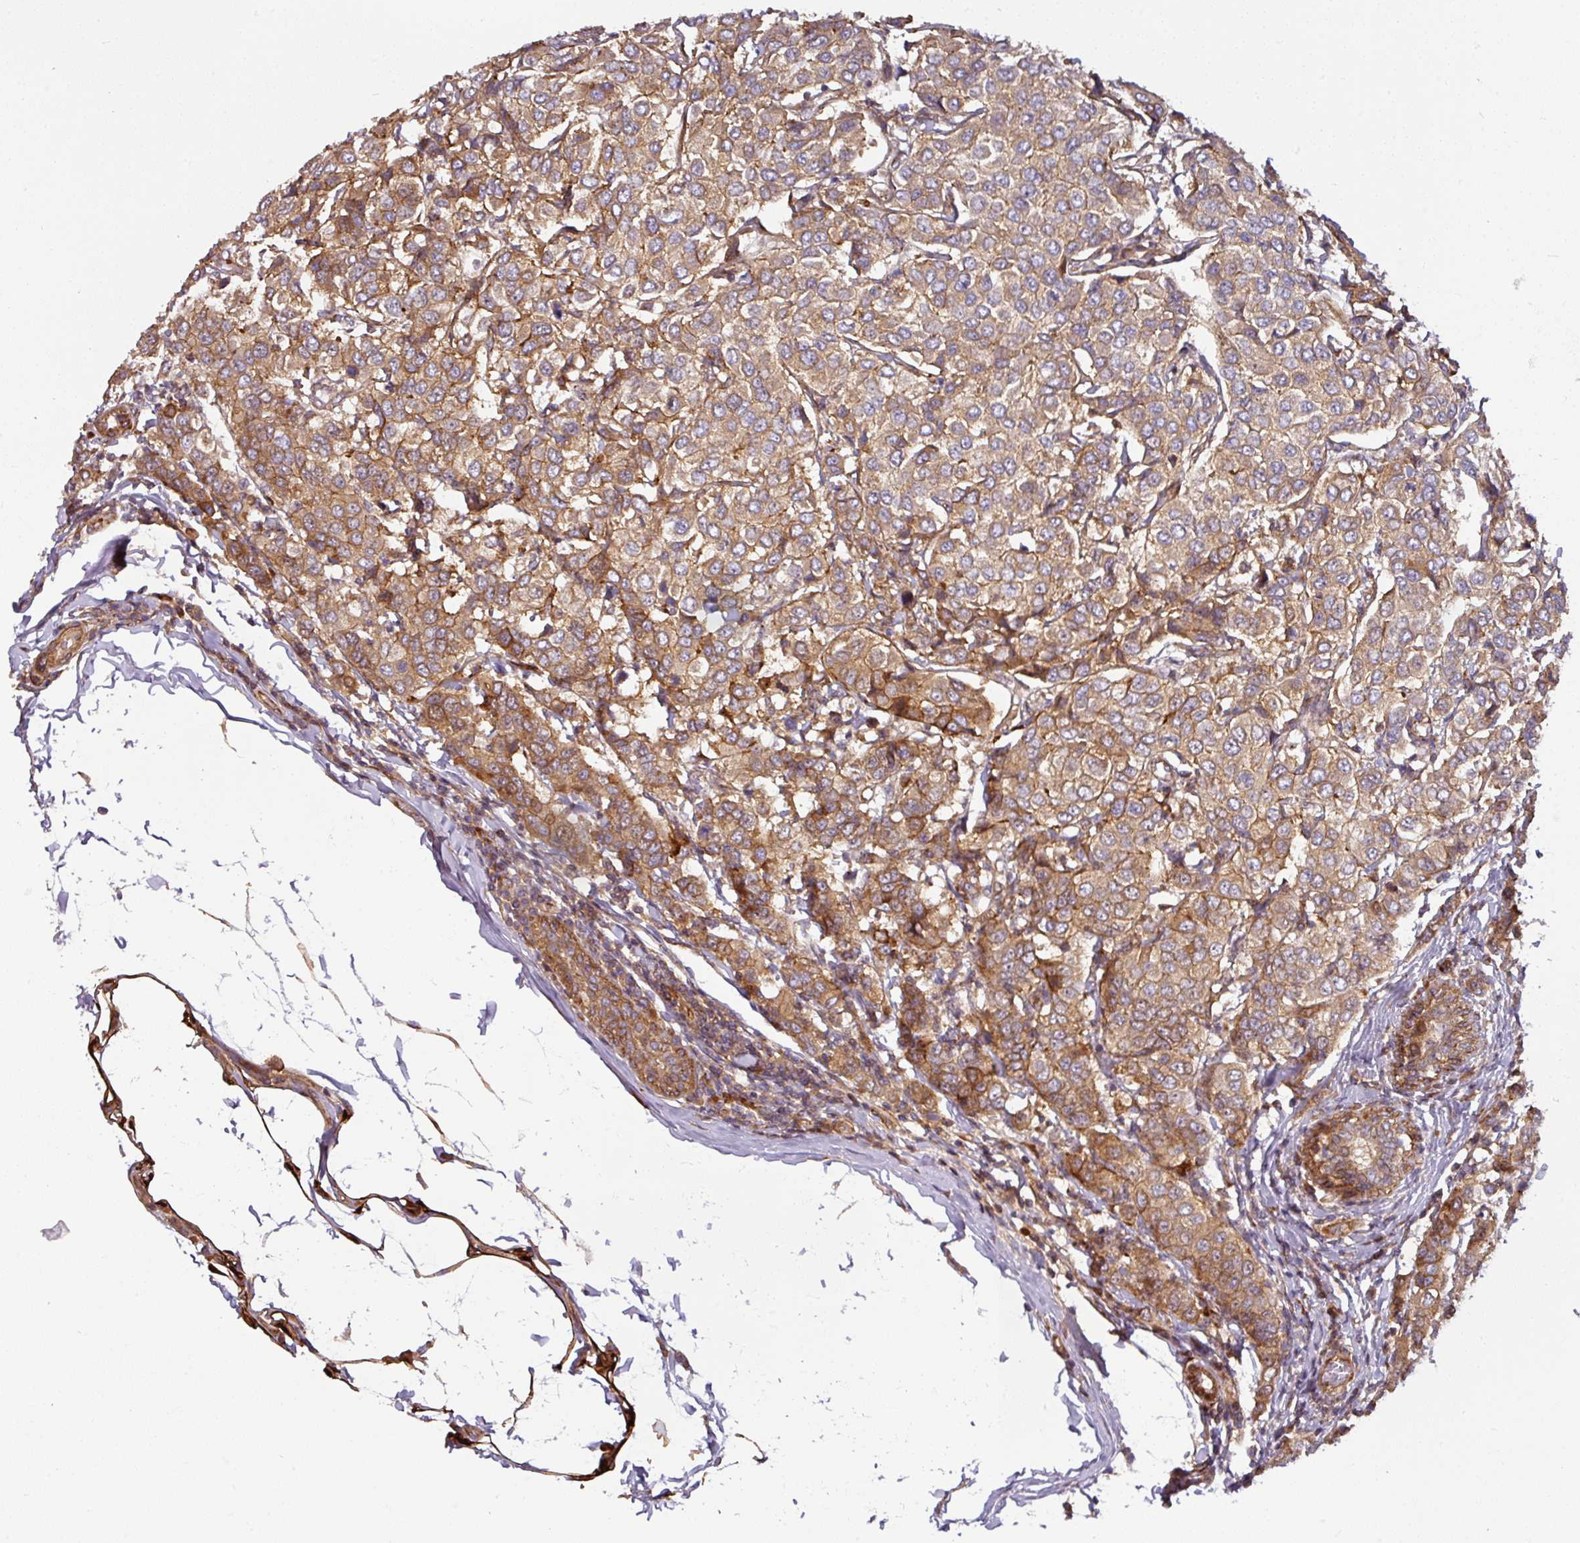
{"staining": {"intensity": "moderate", "quantity": "25%-75%", "location": "cytoplasmic/membranous"}, "tissue": "breast cancer", "cell_type": "Tumor cells", "image_type": "cancer", "snomed": [{"axis": "morphology", "description": "Duct carcinoma"}, {"axis": "topography", "description": "Breast"}], "caption": "Protein staining of breast cancer (infiltrating ductal carcinoma) tissue demonstrates moderate cytoplasmic/membranous positivity in about 25%-75% of tumor cells.", "gene": "CASP2", "patient": {"sex": "female", "age": 55}}